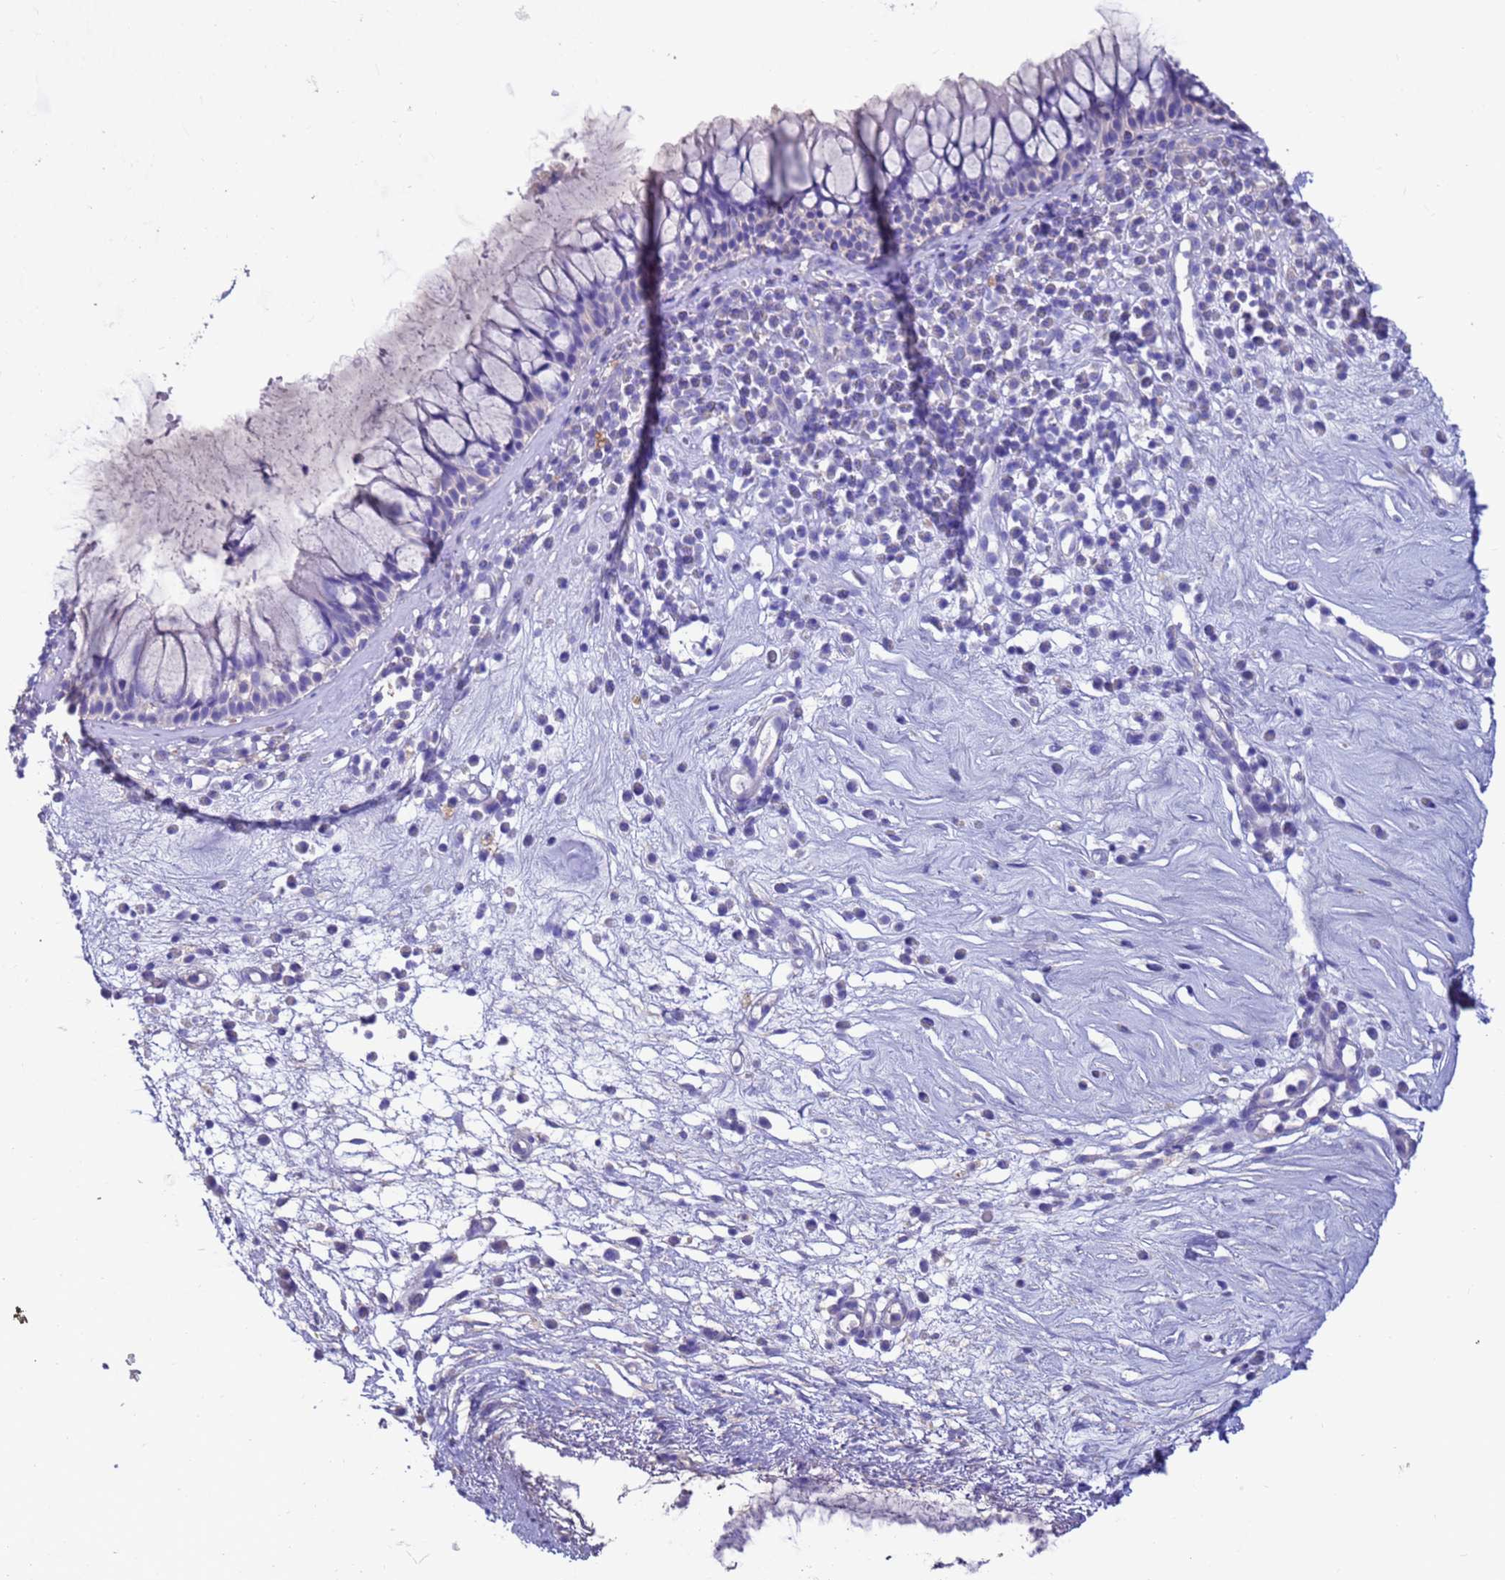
{"staining": {"intensity": "weak", "quantity": "25%-75%", "location": "cytoplasmic/membranous"}, "tissue": "nasopharynx", "cell_type": "Respiratory epithelial cells", "image_type": "normal", "snomed": [{"axis": "morphology", "description": "Normal tissue, NOS"}, {"axis": "morphology", "description": "Inflammation, NOS"}, {"axis": "topography", "description": "Nasopharynx"}], "caption": "IHC (DAB (3,3'-diaminobenzidine)) staining of unremarkable nasopharynx reveals weak cytoplasmic/membranous protein positivity in about 25%-75% of respiratory epithelial cells.", "gene": "SRL", "patient": {"sex": "male", "age": 70}}